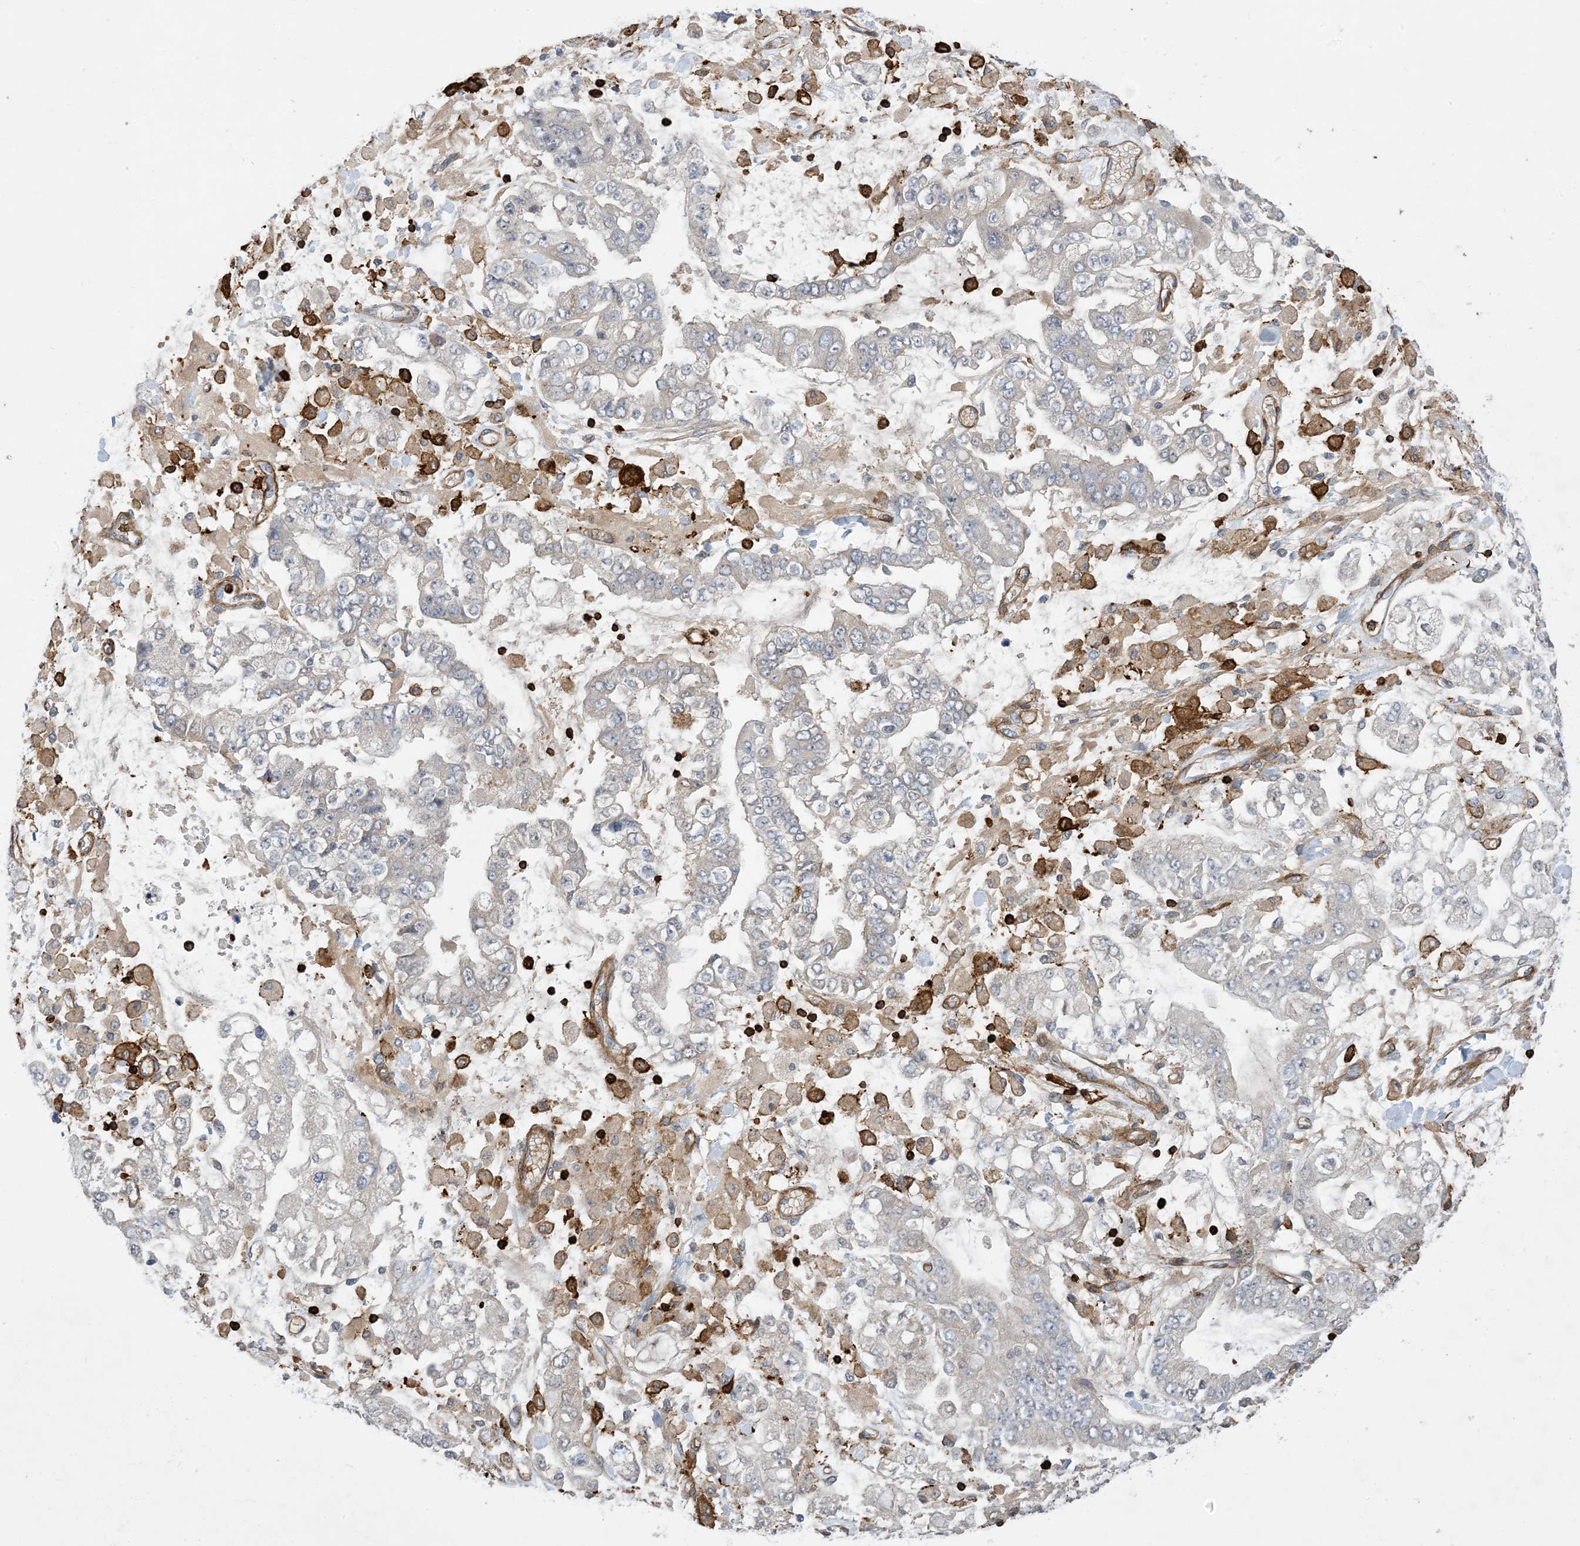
{"staining": {"intensity": "negative", "quantity": "none", "location": "none"}, "tissue": "stomach cancer", "cell_type": "Tumor cells", "image_type": "cancer", "snomed": [{"axis": "morphology", "description": "Normal tissue, NOS"}, {"axis": "morphology", "description": "Adenocarcinoma, NOS"}, {"axis": "topography", "description": "Stomach, upper"}, {"axis": "topography", "description": "Stomach"}], "caption": "This is a micrograph of immunohistochemistry staining of stomach cancer (adenocarcinoma), which shows no positivity in tumor cells. (DAB immunohistochemistry (IHC), high magnification).", "gene": "AK9", "patient": {"sex": "male", "age": 76}}